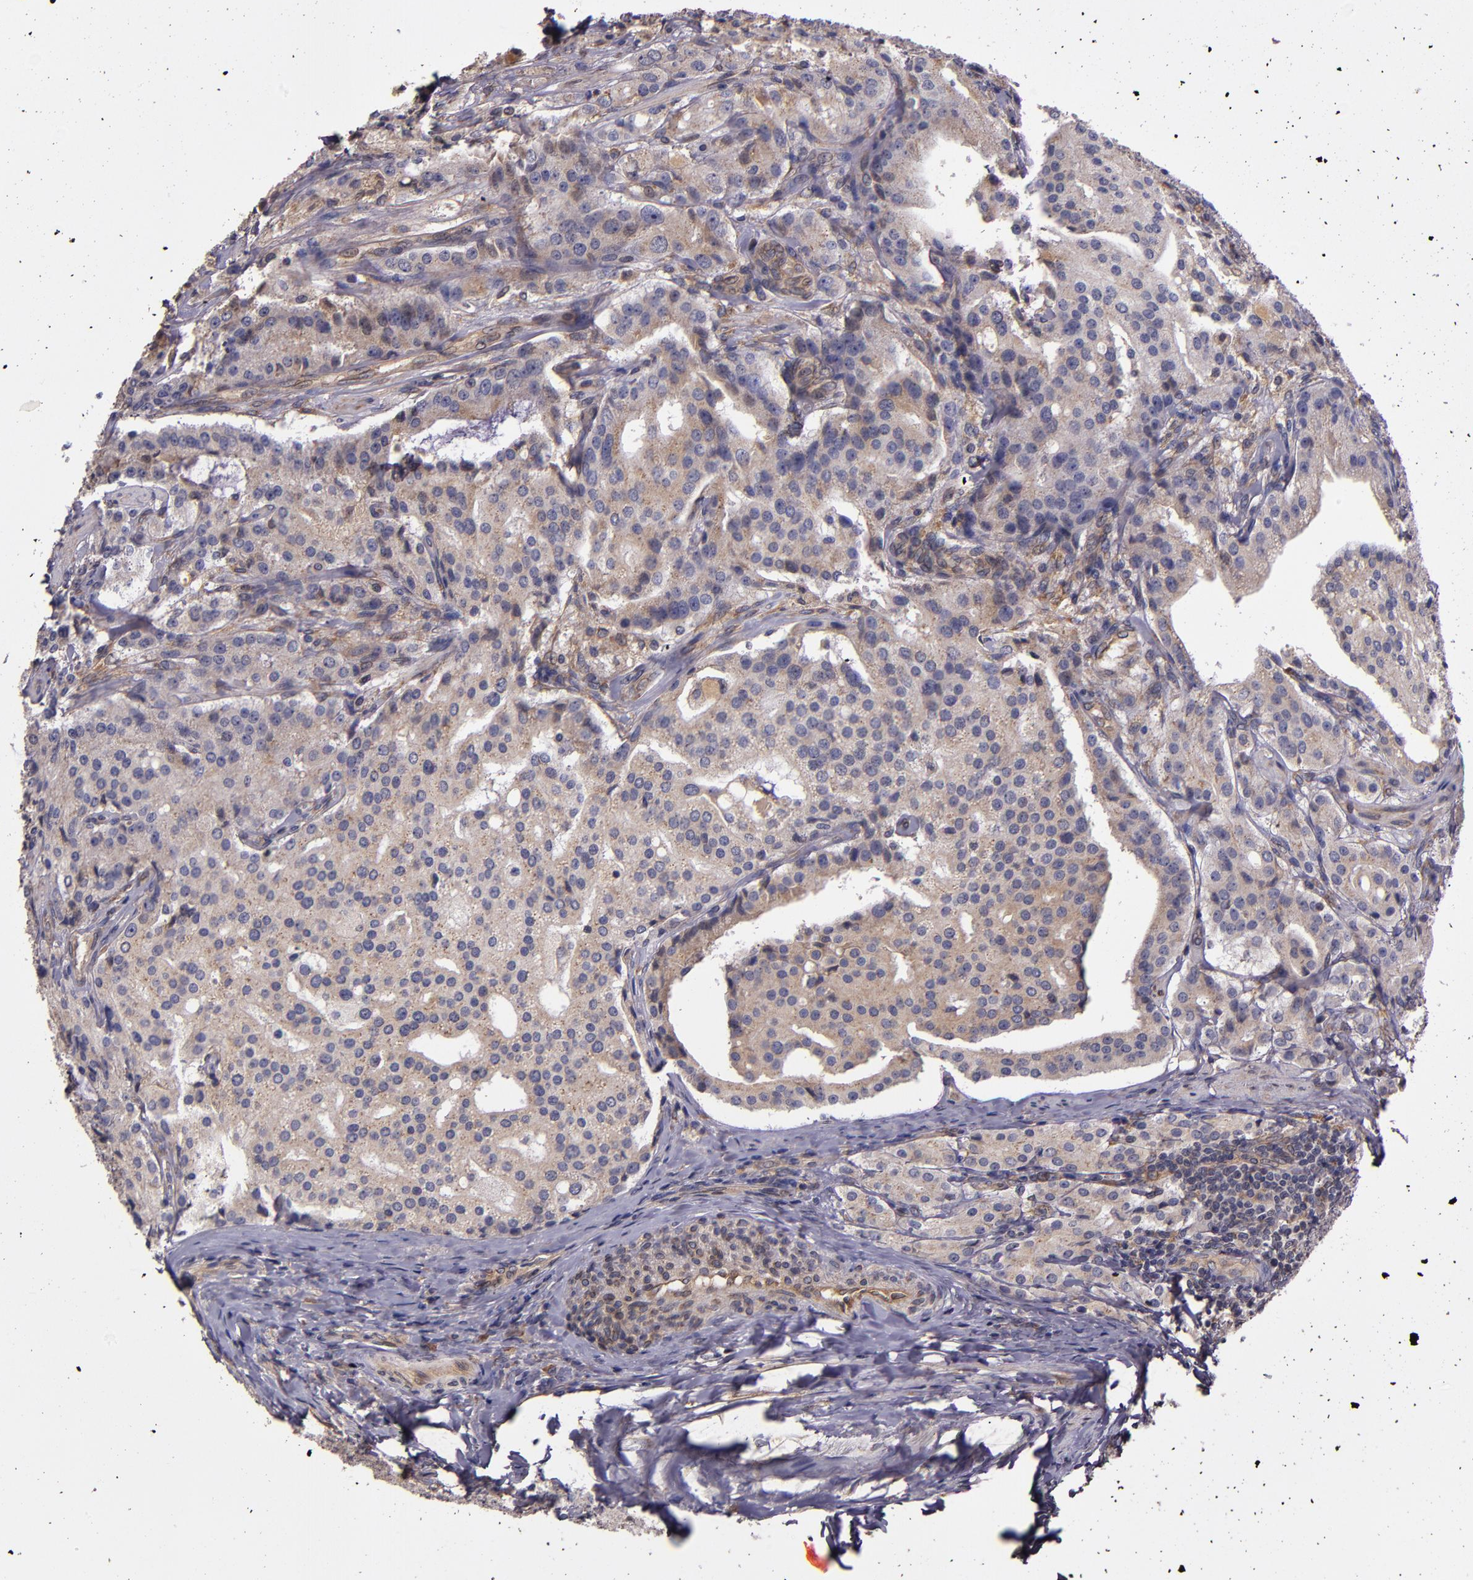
{"staining": {"intensity": "weak", "quantity": ">75%", "location": "cytoplasmic/membranous"}, "tissue": "prostate cancer", "cell_type": "Tumor cells", "image_type": "cancer", "snomed": [{"axis": "morphology", "description": "Adenocarcinoma, Medium grade"}, {"axis": "topography", "description": "Prostate"}], "caption": "Immunohistochemistry (IHC) histopathology image of prostate cancer (adenocarcinoma (medium-grade)) stained for a protein (brown), which reveals low levels of weak cytoplasmic/membranous expression in about >75% of tumor cells.", "gene": "PRAF2", "patient": {"sex": "male", "age": 72}}